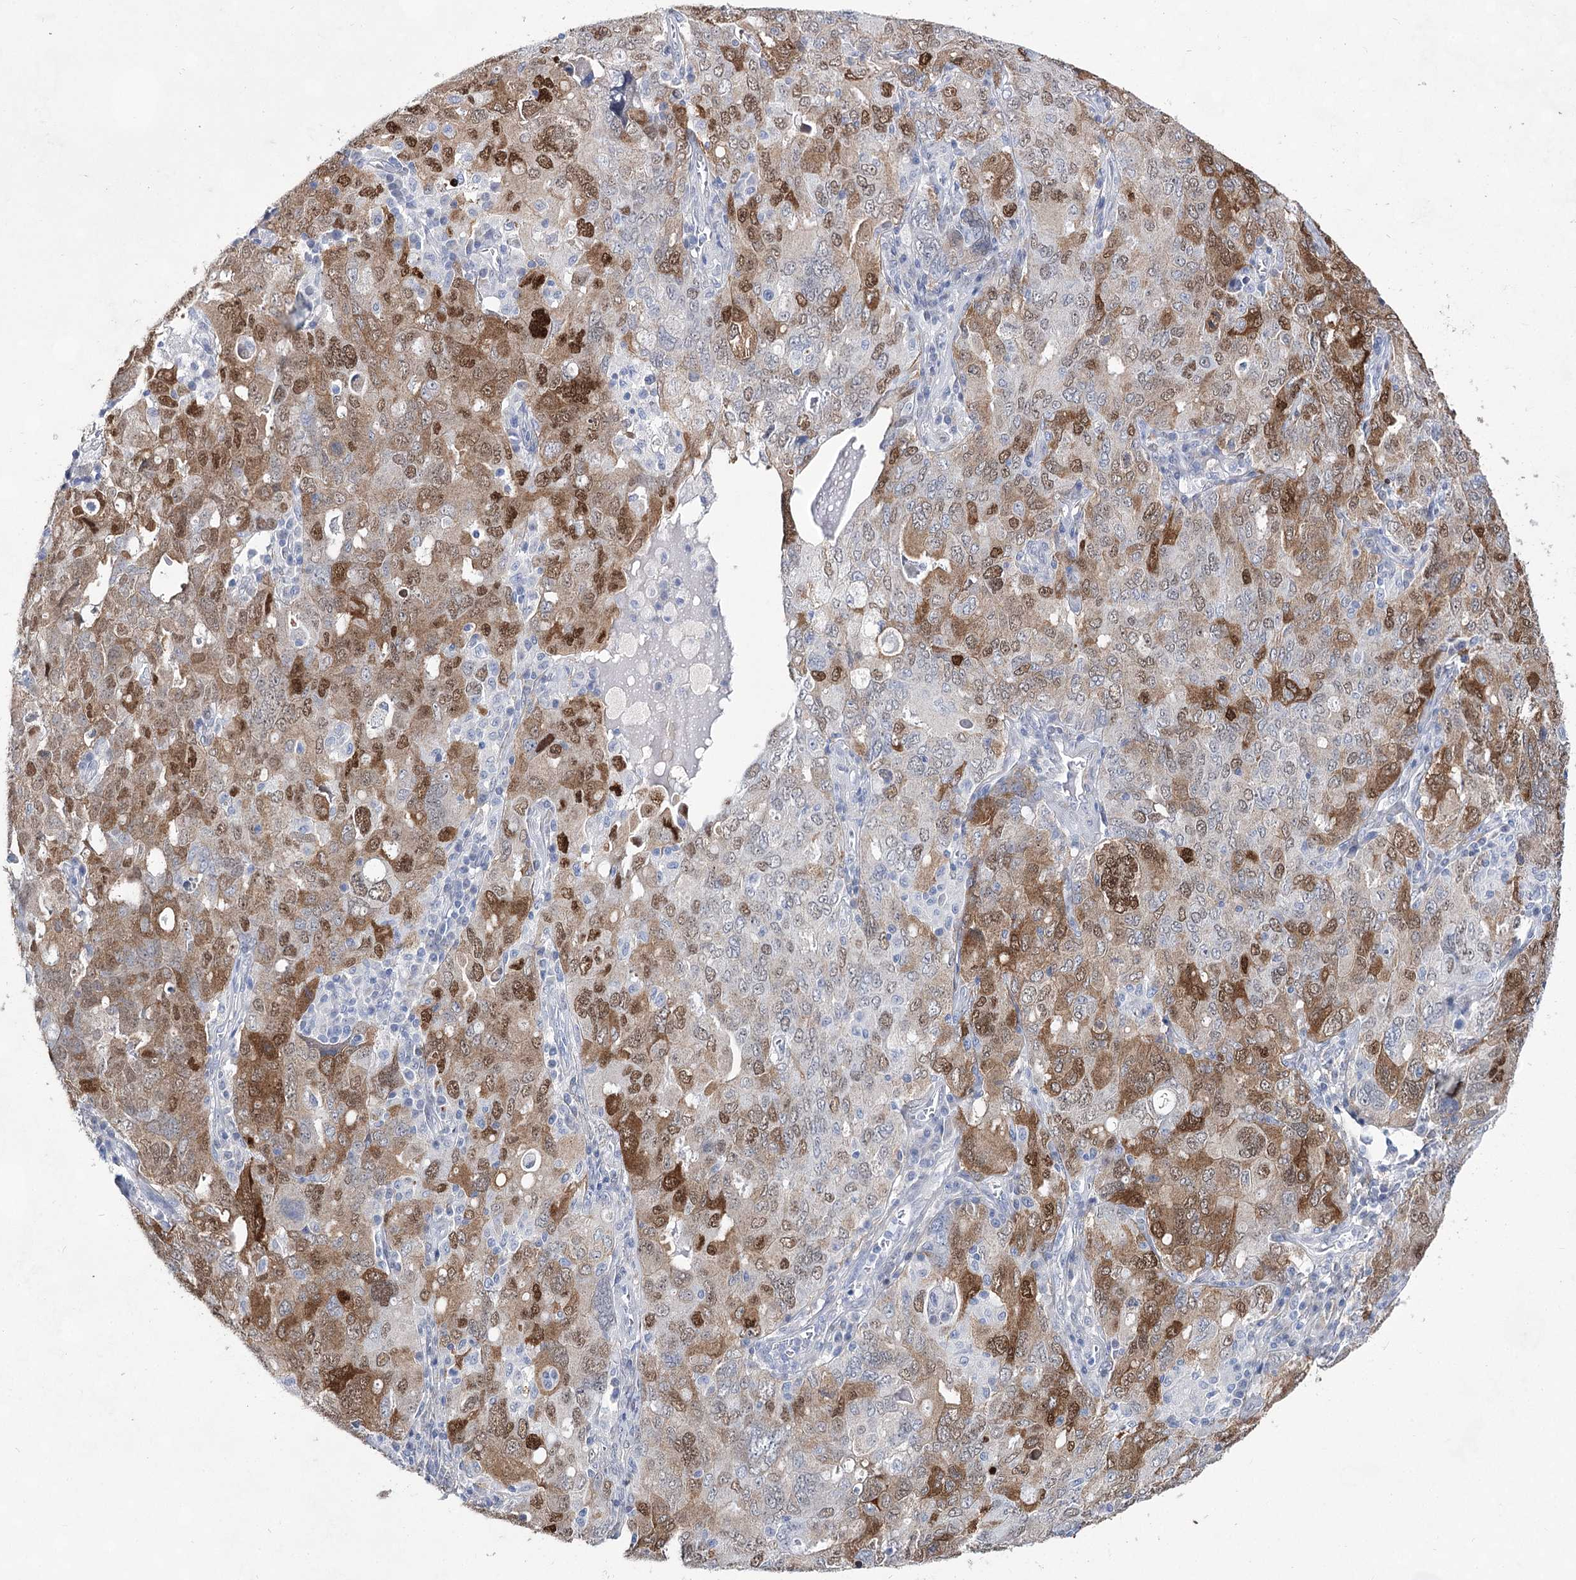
{"staining": {"intensity": "moderate", "quantity": "25%-75%", "location": "cytoplasmic/membranous,nuclear"}, "tissue": "ovarian cancer", "cell_type": "Tumor cells", "image_type": "cancer", "snomed": [{"axis": "morphology", "description": "Carcinoma, endometroid"}, {"axis": "topography", "description": "Ovary"}], "caption": "Moderate cytoplasmic/membranous and nuclear protein staining is identified in approximately 25%-75% of tumor cells in ovarian cancer.", "gene": "UGDH", "patient": {"sex": "female", "age": 62}}